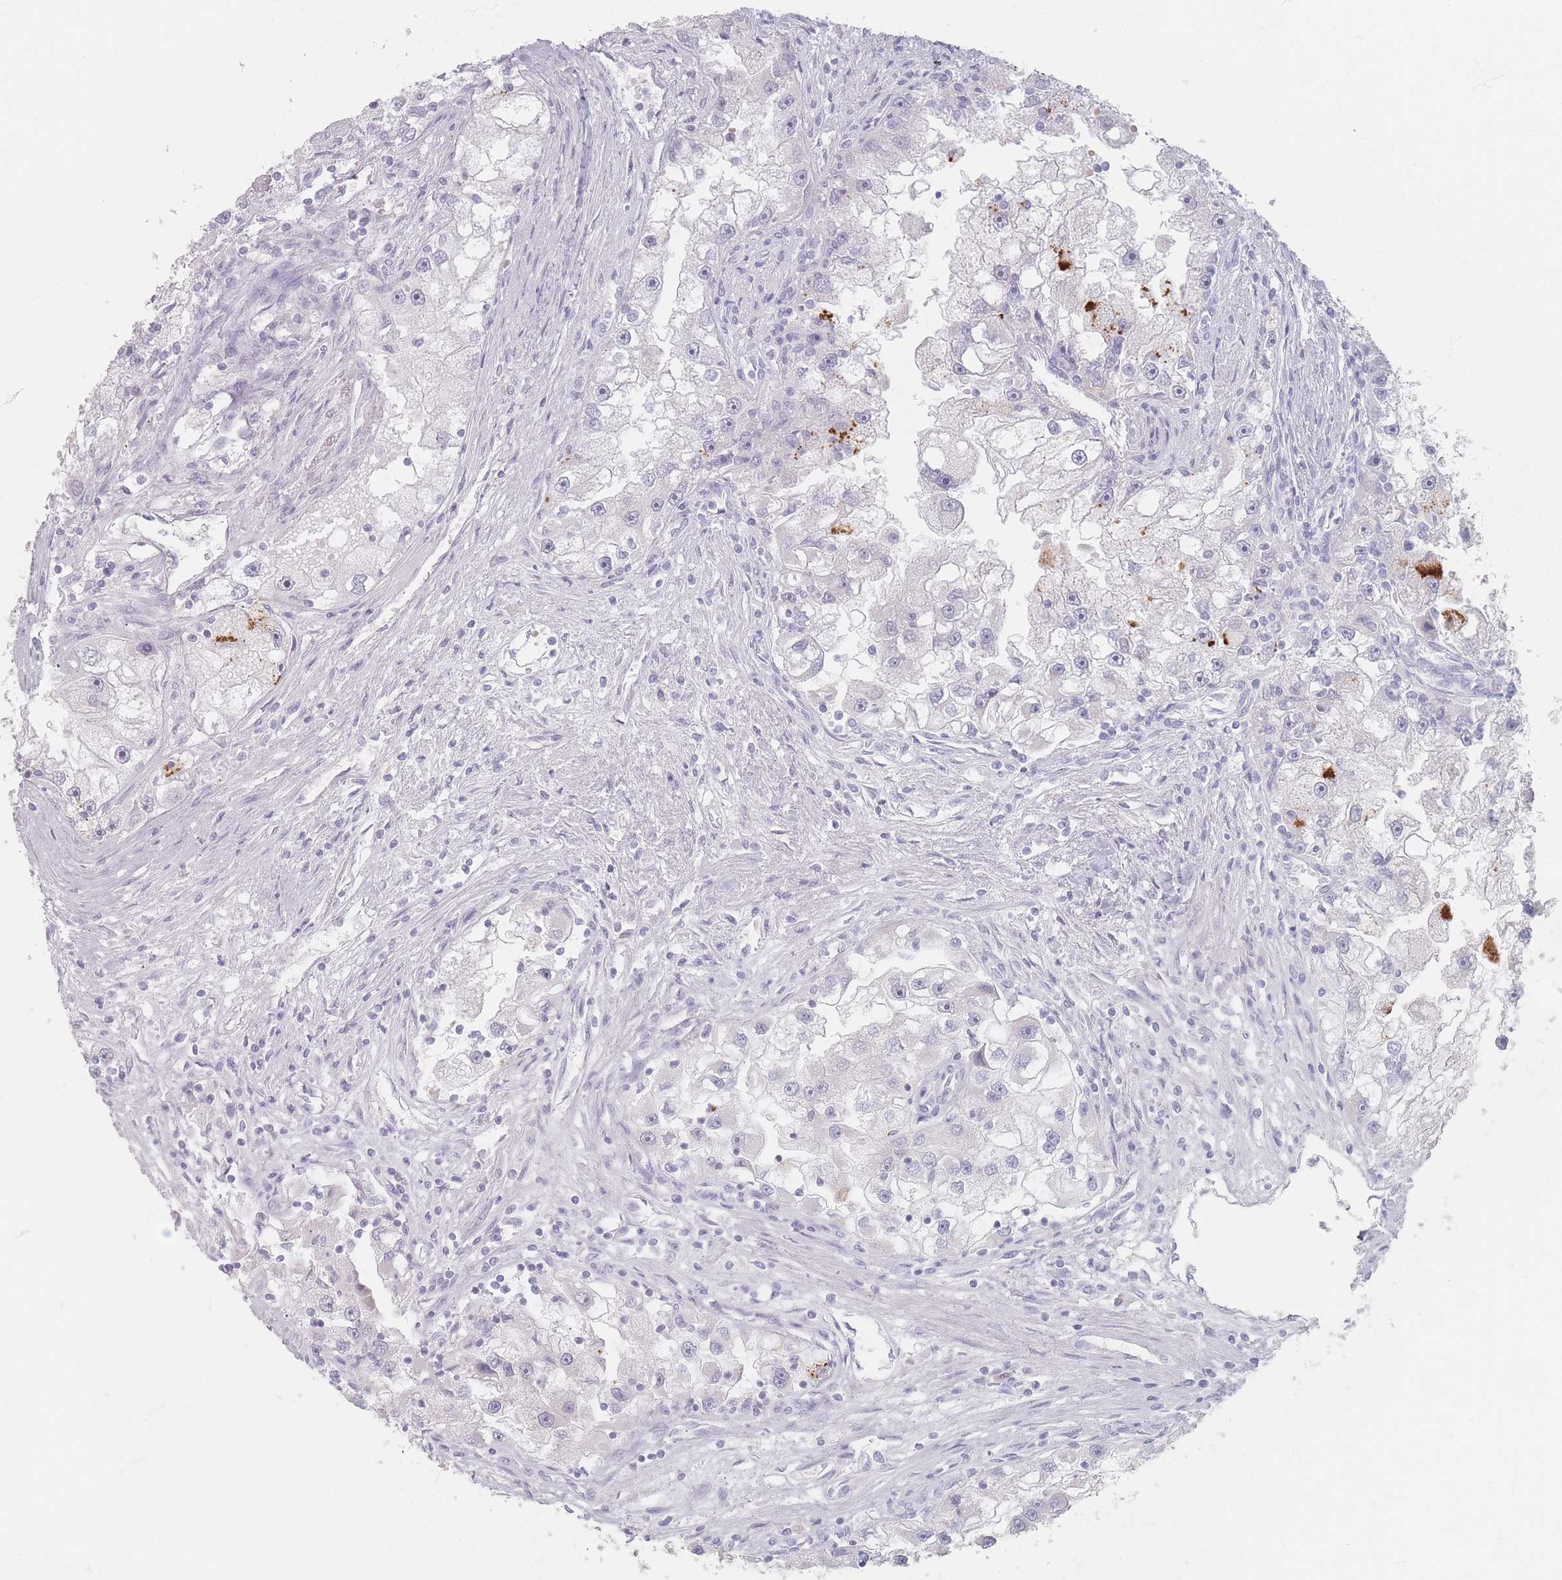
{"staining": {"intensity": "negative", "quantity": "none", "location": "none"}, "tissue": "renal cancer", "cell_type": "Tumor cells", "image_type": "cancer", "snomed": [{"axis": "morphology", "description": "Adenocarcinoma, NOS"}, {"axis": "topography", "description": "Kidney"}], "caption": "High power microscopy photomicrograph of an IHC micrograph of renal cancer, revealing no significant positivity in tumor cells. (DAB immunohistochemistry (IHC) visualized using brightfield microscopy, high magnification).", "gene": "HELZ2", "patient": {"sex": "male", "age": 63}}